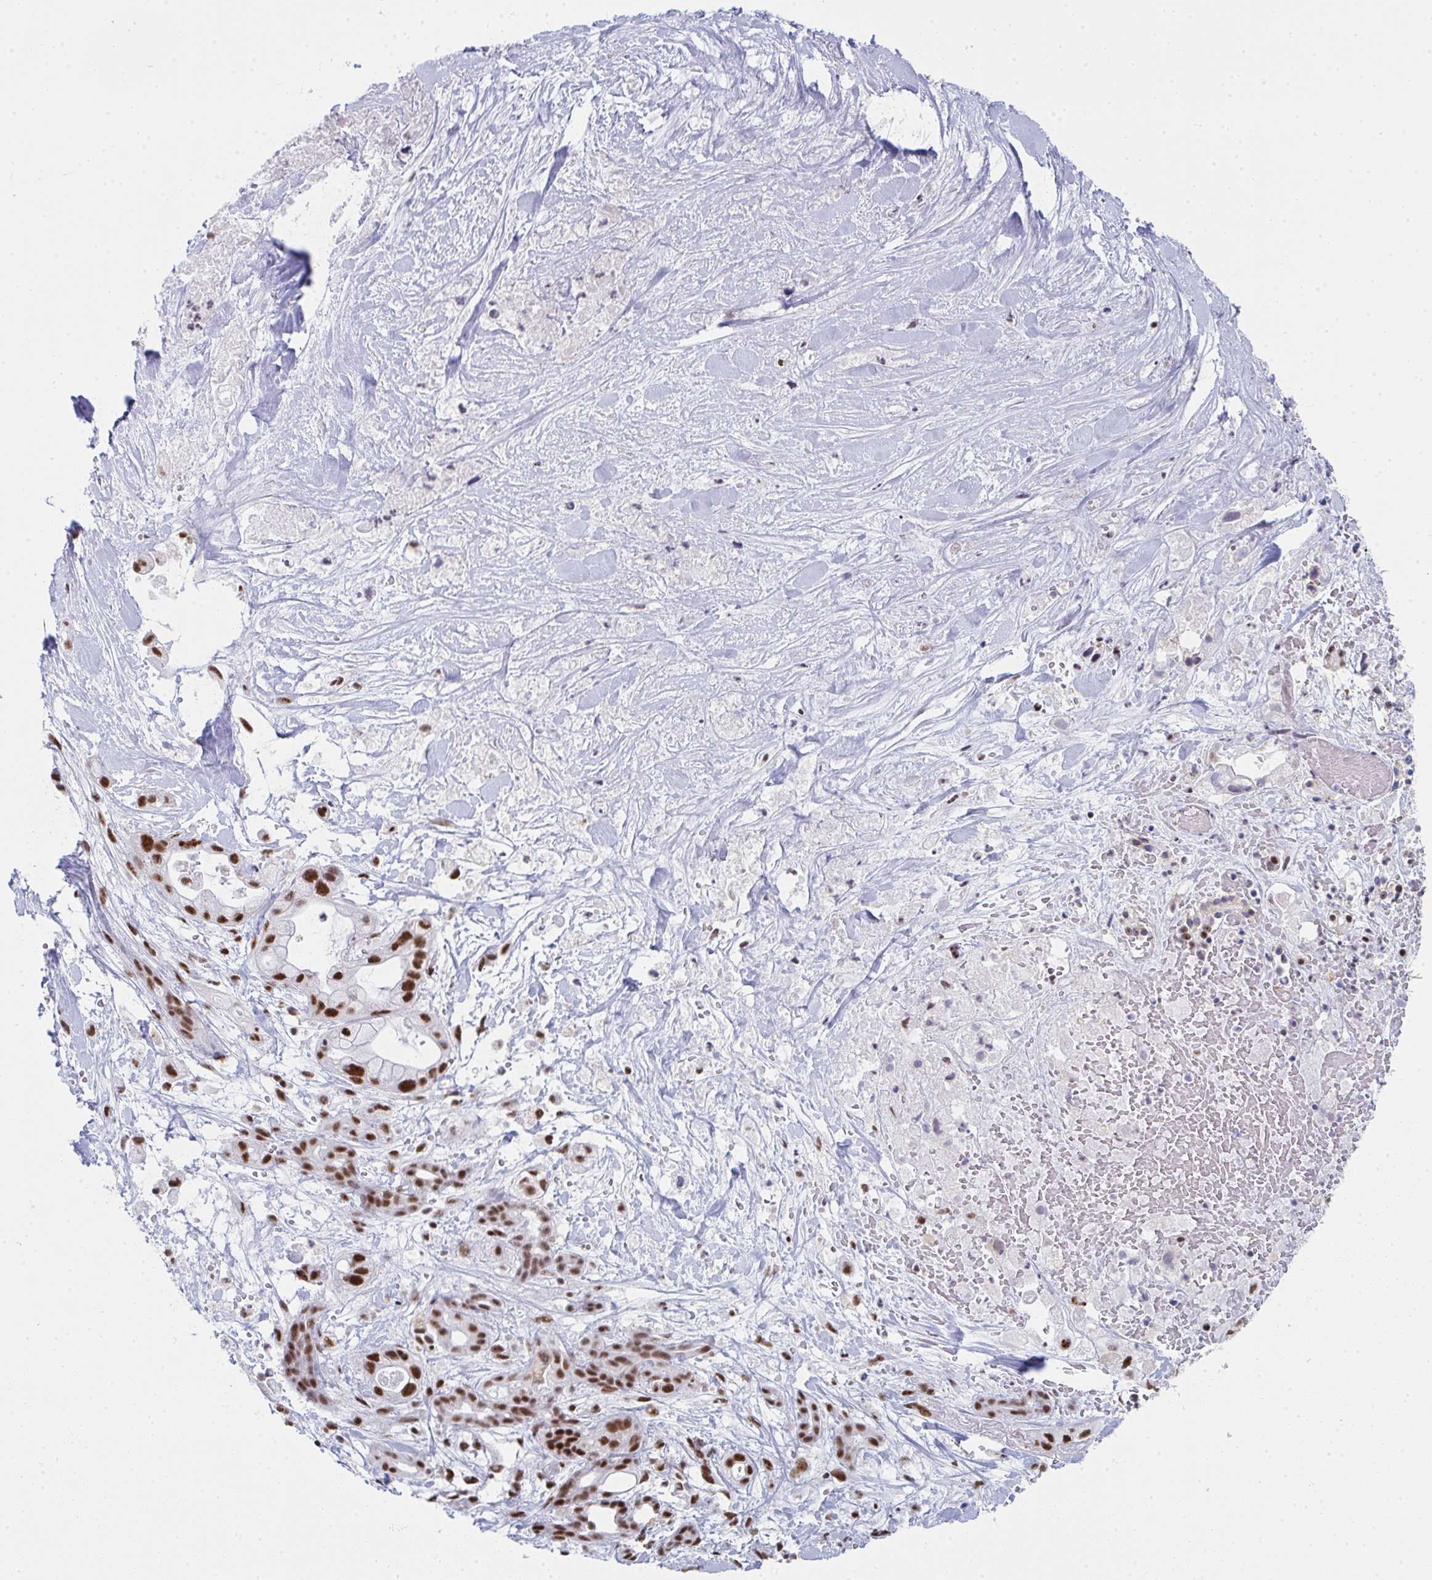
{"staining": {"intensity": "moderate", "quantity": ">75%", "location": "nuclear"}, "tissue": "pancreatic cancer", "cell_type": "Tumor cells", "image_type": "cancer", "snomed": [{"axis": "morphology", "description": "Adenocarcinoma, NOS"}, {"axis": "topography", "description": "Pancreas"}], "caption": "DAB immunohistochemical staining of human pancreatic adenocarcinoma shows moderate nuclear protein expression in about >75% of tumor cells. Using DAB (3,3'-diaminobenzidine) (brown) and hematoxylin (blue) stains, captured at high magnification using brightfield microscopy.", "gene": "SNRNP70", "patient": {"sex": "male", "age": 44}}